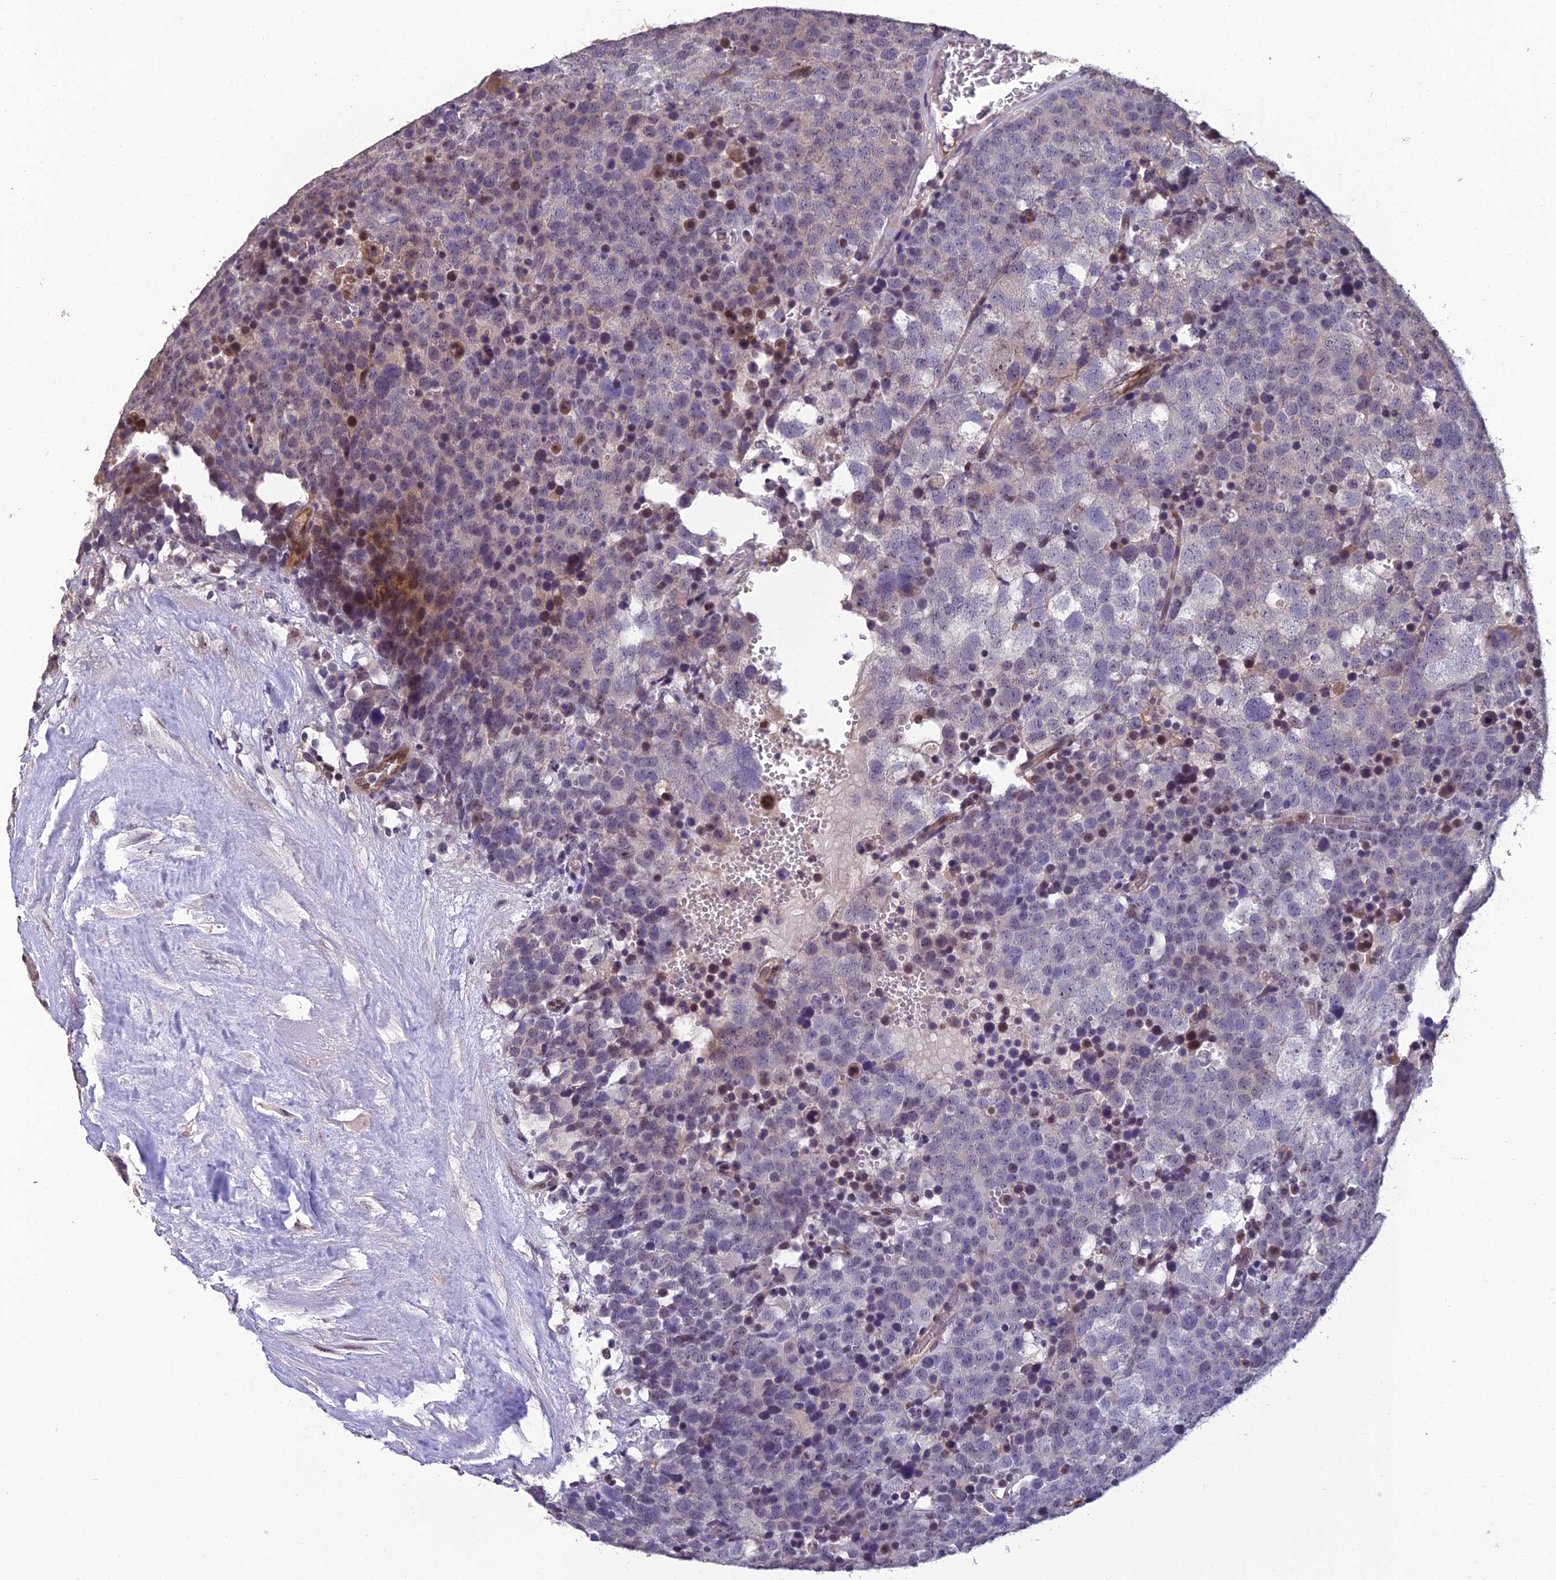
{"staining": {"intensity": "negative", "quantity": "none", "location": "none"}, "tissue": "testis cancer", "cell_type": "Tumor cells", "image_type": "cancer", "snomed": [{"axis": "morphology", "description": "Seminoma, NOS"}, {"axis": "topography", "description": "Testis"}], "caption": "A micrograph of seminoma (testis) stained for a protein displays no brown staining in tumor cells. (DAB IHC with hematoxylin counter stain).", "gene": "GRWD1", "patient": {"sex": "male", "age": 71}}